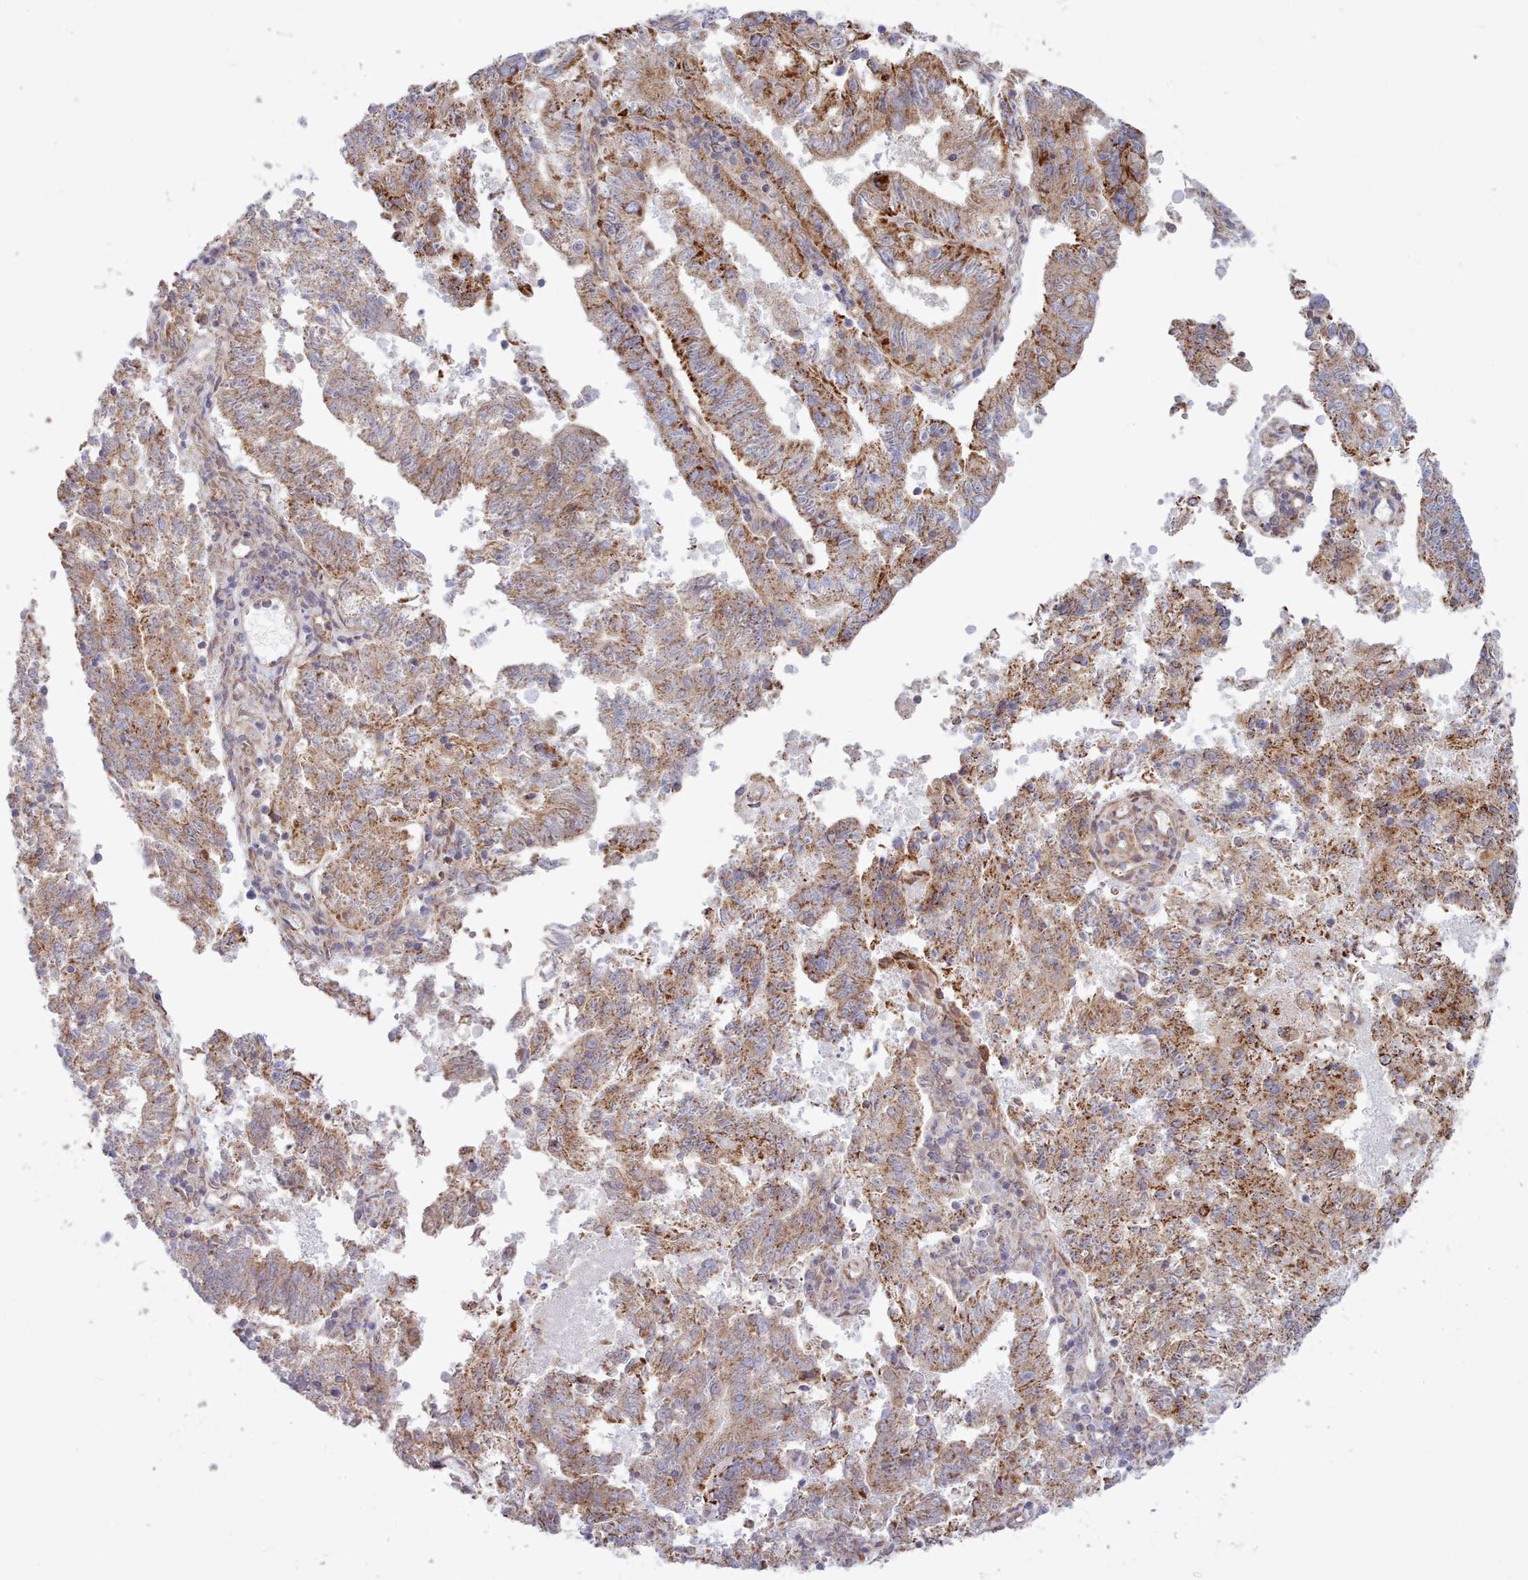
{"staining": {"intensity": "strong", "quantity": "25%-75%", "location": "cytoplasmic/membranous"}, "tissue": "endometrial cancer", "cell_type": "Tumor cells", "image_type": "cancer", "snomed": [{"axis": "morphology", "description": "Adenocarcinoma, NOS"}, {"axis": "topography", "description": "Endometrium"}], "caption": "Immunohistochemistry (IHC) image of neoplastic tissue: endometrial cancer stained using IHC shows high levels of strong protein expression localized specifically in the cytoplasmic/membranous of tumor cells, appearing as a cytoplasmic/membranous brown color.", "gene": "MRPL21", "patient": {"sex": "female", "age": 82}}